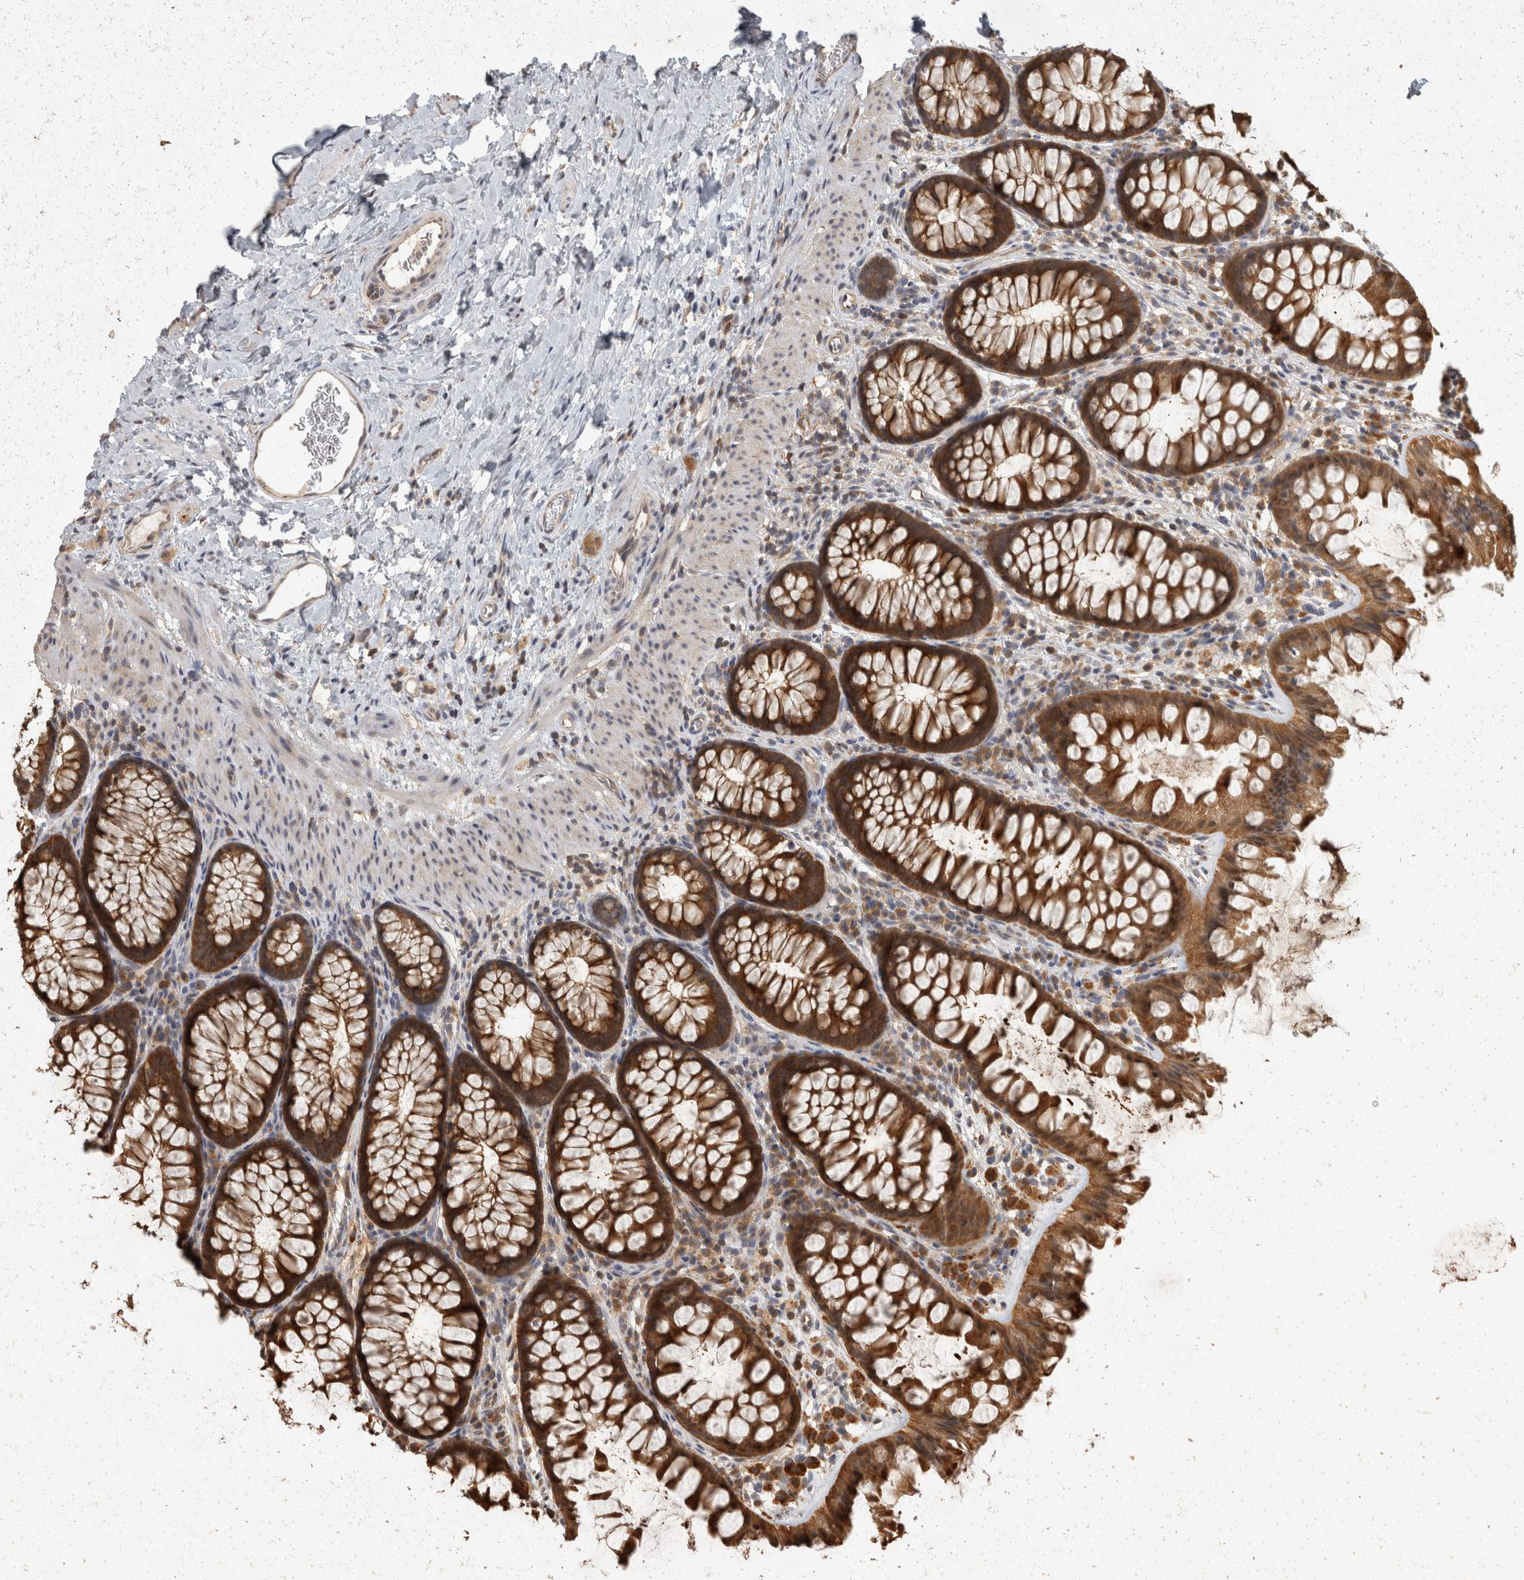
{"staining": {"intensity": "weak", "quantity": ">75%", "location": "cytoplasmic/membranous"}, "tissue": "colon", "cell_type": "Endothelial cells", "image_type": "normal", "snomed": [{"axis": "morphology", "description": "Normal tissue, NOS"}, {"axis": "topography", "description": "Colon"}], "caption": "Weak cytoplasmic/membranous expression for a protein is appreciated in approximately >75% of endothelial cells of normal colon using IHC.", "gene": "ACAT2", "patient": {"sex": "female", "age": 62}}